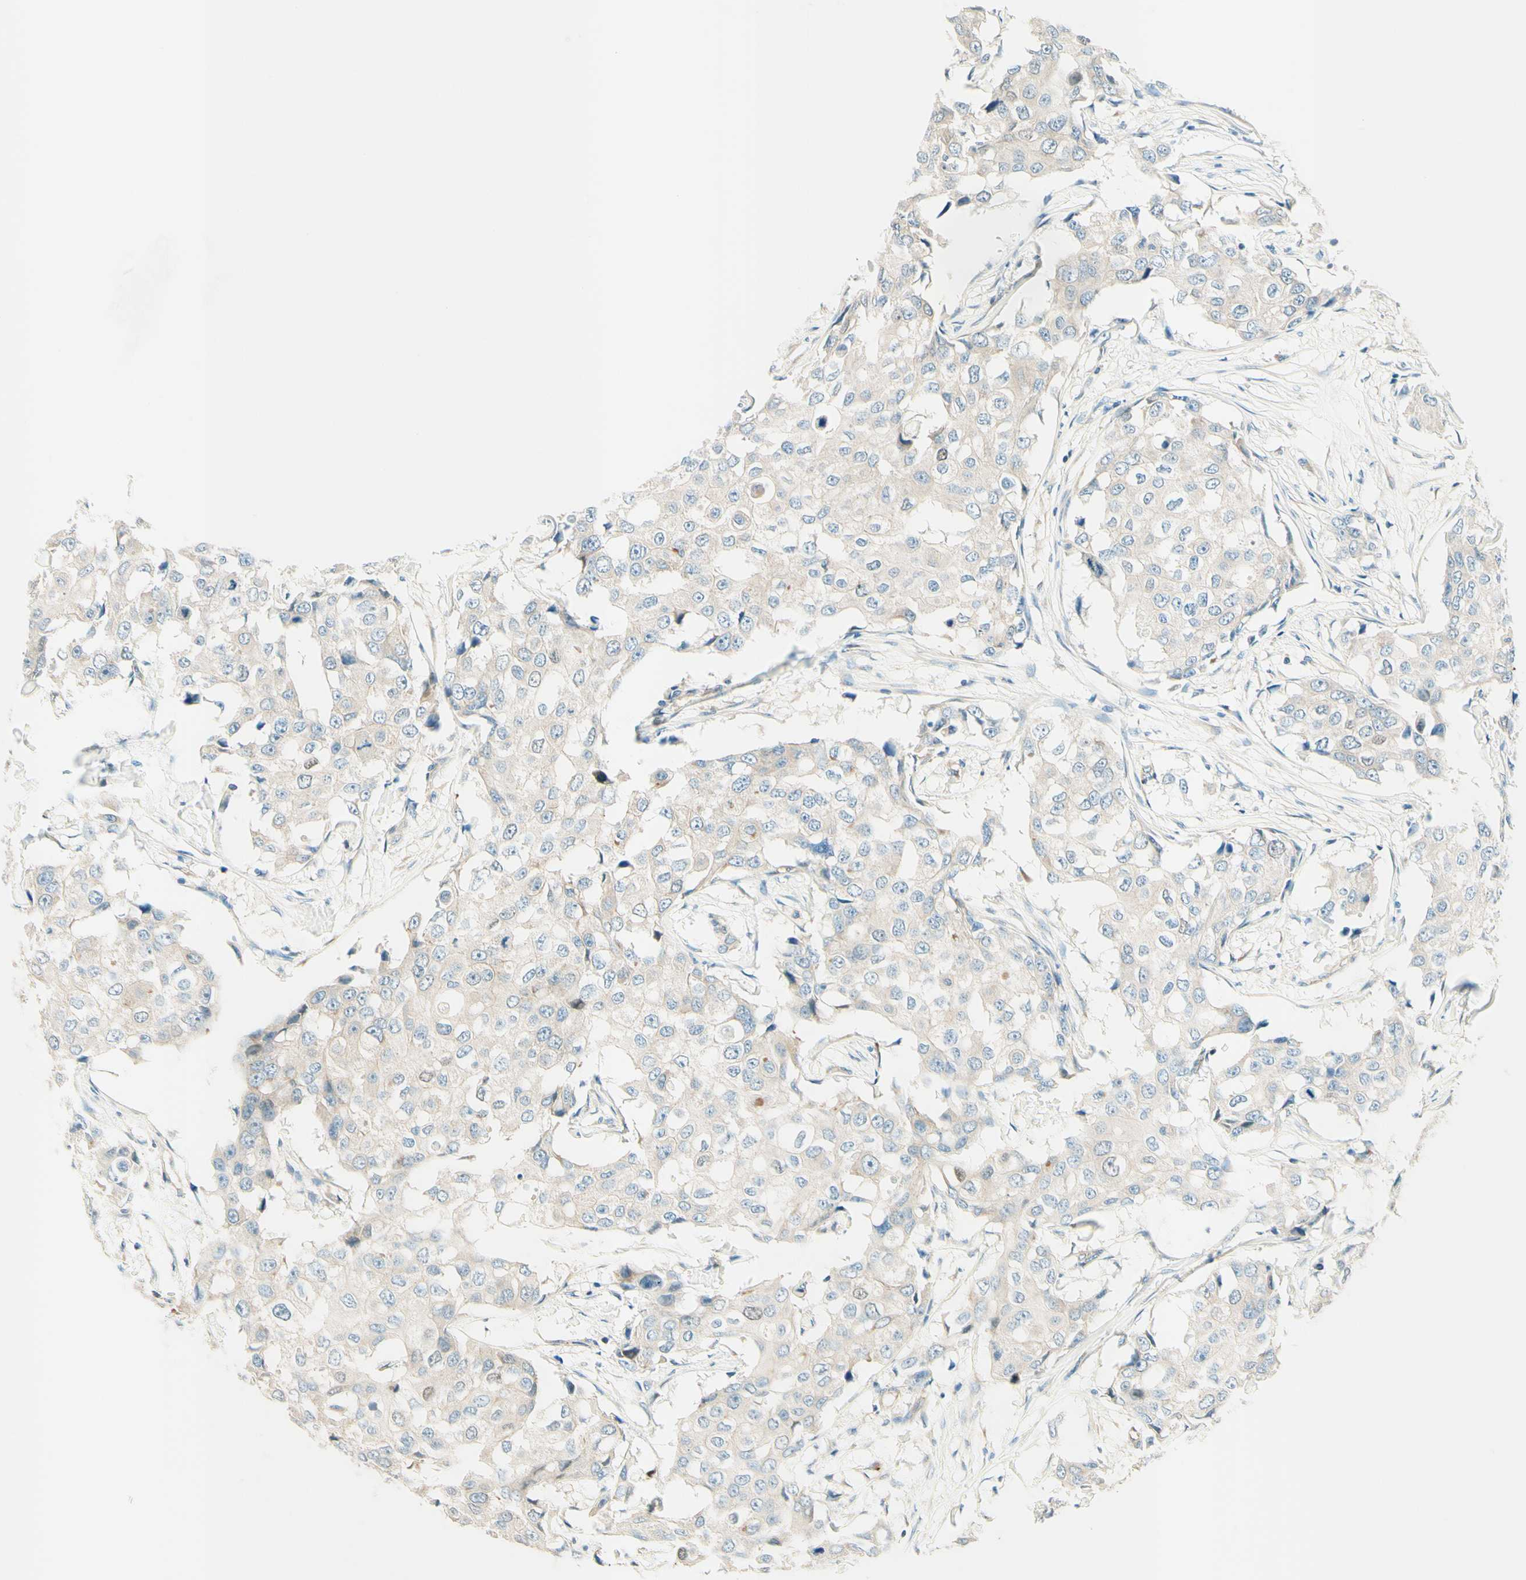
{"staining": {"intensity": "negative", "quantity": "none", "location": "none"}, "tissue": "breast cancer", "cell_type": "Tumor cells", "image_type": "cancer", "snomed": [{"axis": "morphology", "description": "Duct carcinoma"}, {"axis": "topography", "description": "Breast"}], "caption": "Immunohistochemical staining of breast cancer (invasive ductal carcinoma) reveals no significant positivity in tumor cells.", "gene": "TAOK2", "patient": {"sex": "female", "age": 27}}